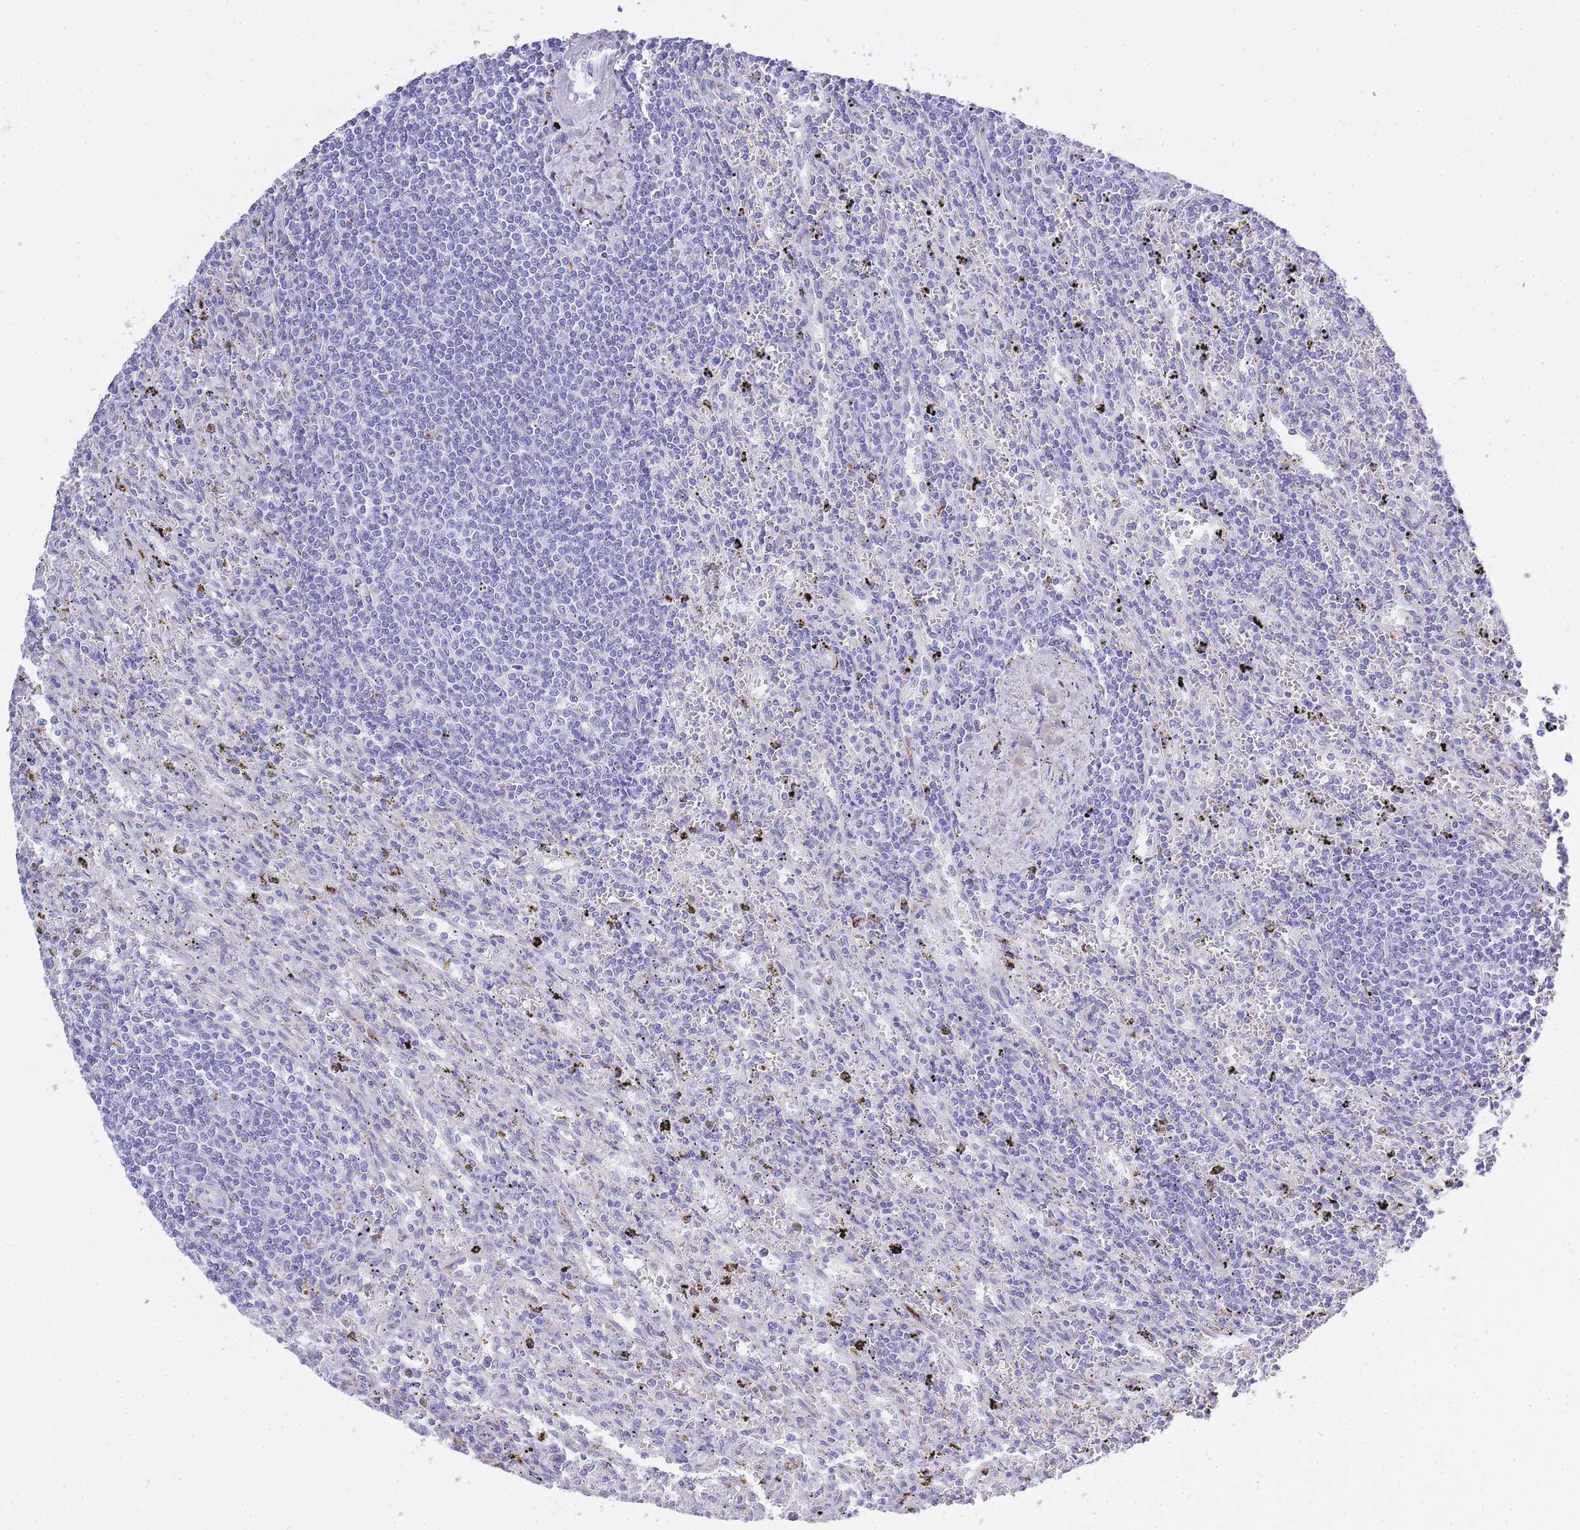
{"staining": {"intensity": "negative", "quantity": "none", "location": "none"}, "tissue": "lymphoma", "cell_type": "Tumor cells", "image_type": "cancer", "snomed": [{"axis": "morphology", "description": "Malignant lymphoma, non-Hodgkin's type, Low grade"}, {"axis": "topography", "description": "Spleen"}], "caption": "Lymphoma stained for a protein using immunohistochemistry (IHC) exhibits no positivity tumor cells.", "gene": "RHO", "patient": {"sex": "male", "age": 76}}